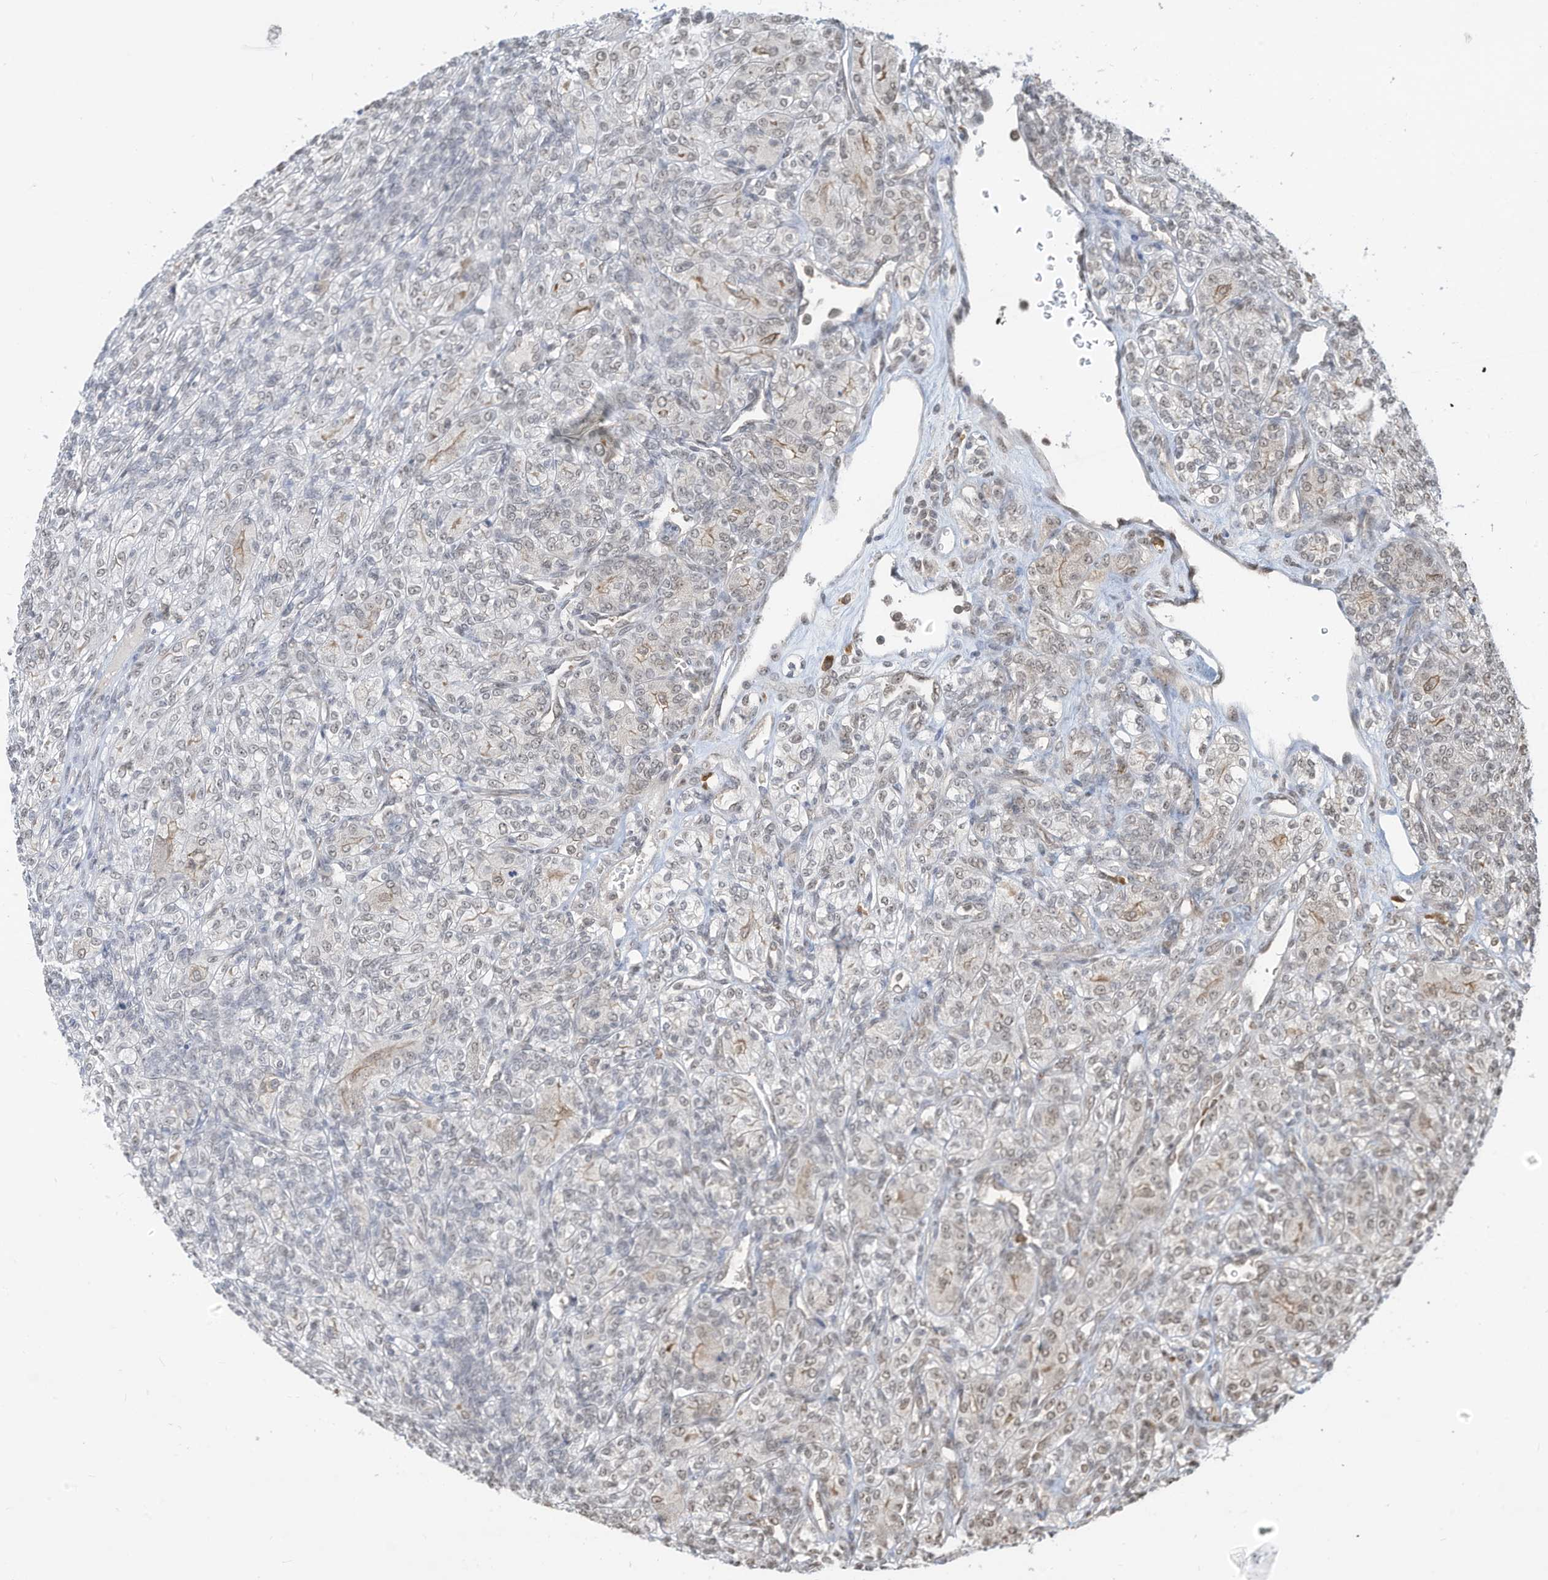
{"staining": {"intensity": "weak", "quantity": "<25%", "location": "nuclear"}, "tissue": "renal cancer", "cell_type": "Tumor cells", "image_type": "cancer", "snomed": [{"axis": "morphology", "description": "Adenocarcinoma, NOS"}, {"axis": "topography", "description": "Kidney"}], "caption": "High power microscopy micrograph of an immunohistochemistry histopathology image of renal cancer (adenocarcinoma), revealing no significant staining in tumor cells.", "gene": "ZNF195", "patient": {"sex": "male", "age": 77}}